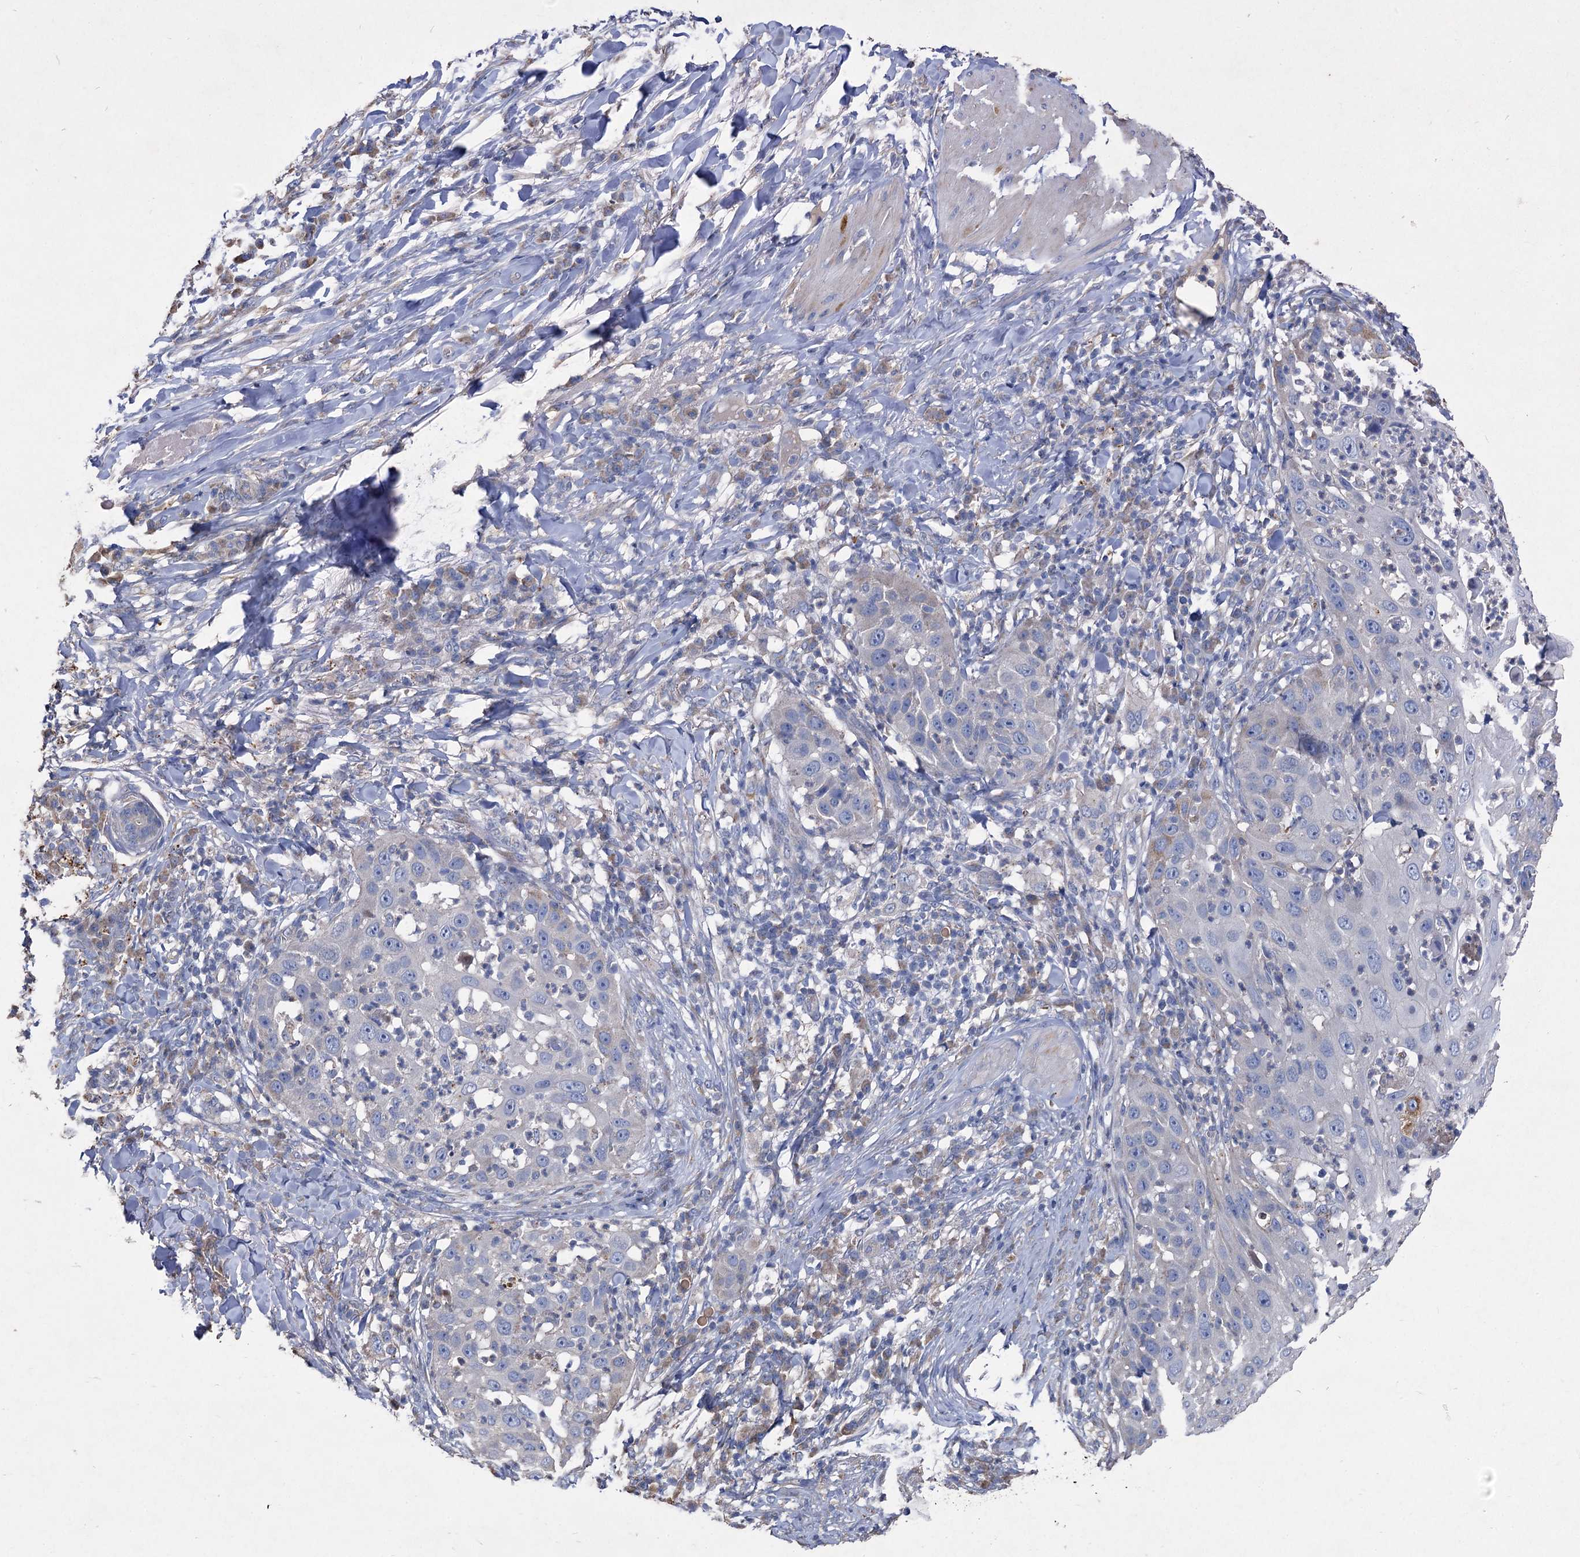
{"staining": {"intensity": "negative", "quantity": "none", "location": "none"}, "tissue": "skin cancer", "cell_type": "Tumor cells", "image_type": "cancer", "snomed": [{"axis": "morphology", "description": "Squamous cell carcinoma, NOS"}, {"axis": "topography", "description": "Skin"}], "caption": "This is an immunohistochemistry (IHC) histopathology image of skin cancer (squamous cell carcinoma). There is no positivity in tumor cells.", "gene": "HES2", "patient": {"sex": "female", "age": 44}}